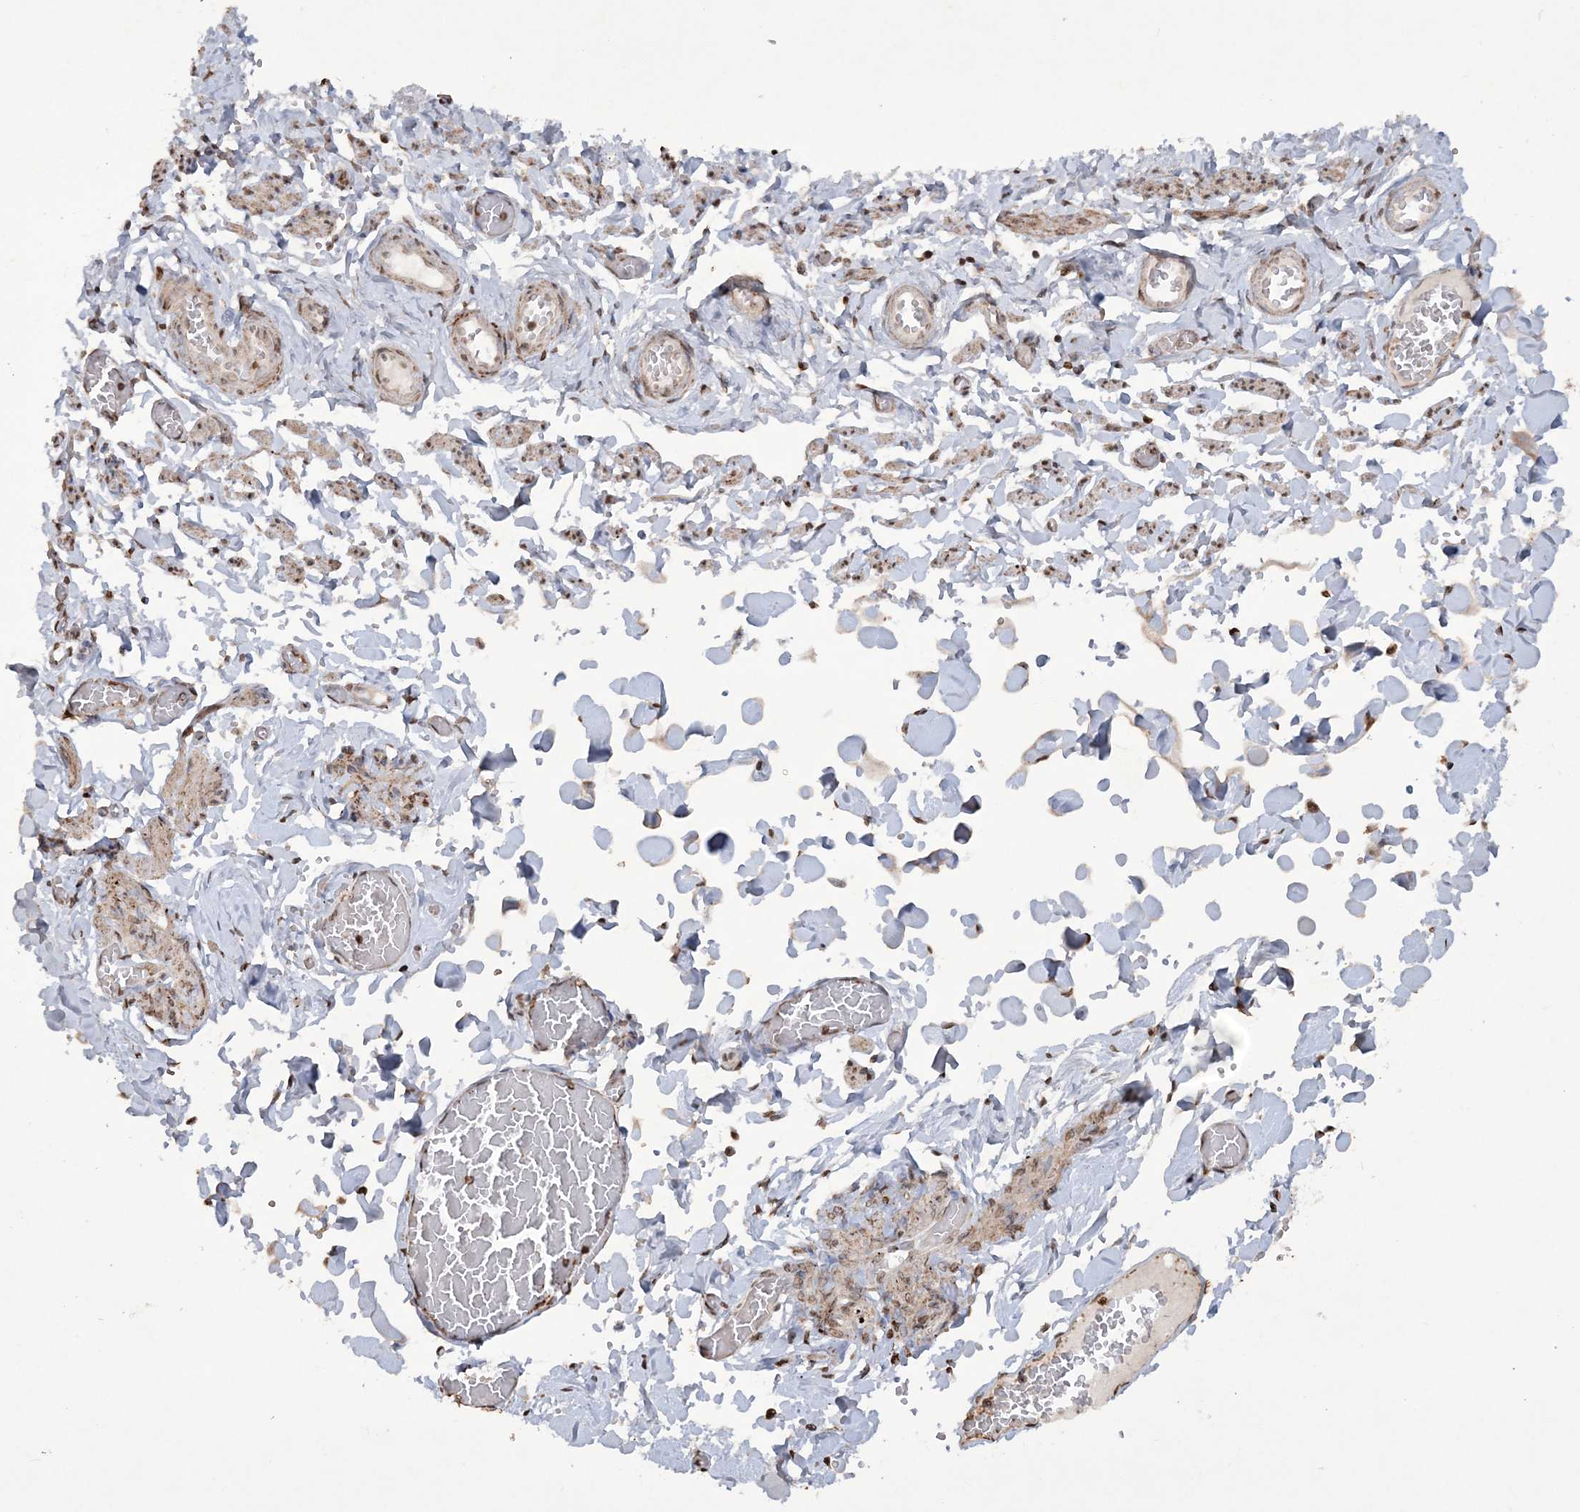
{"staining": {"intensity": "moderate", "quantity": ">75%", "location": "cytoplasmic/membranous"}, "tissue": "adipose tissue", "cell_type": "Adipocytes", "image_type": "normal", "snomed": [{"axis": "morphology", "description": "Normal tissue, NOS"}, {"axis": "topography", "description": "Vascular tissue"}, {"axis": "topography", "description": "Fallopian tube"}, {"axis": "topography", "description": "Ovary"}], "caption": "Protein staining by IHC reveals moderate cytoplasmic/membranous expression in approximately >75% of adipocytes in normal adipose tissue.", "gene": "TTC7A", "patient": {"sex": "female", "age": 67}}